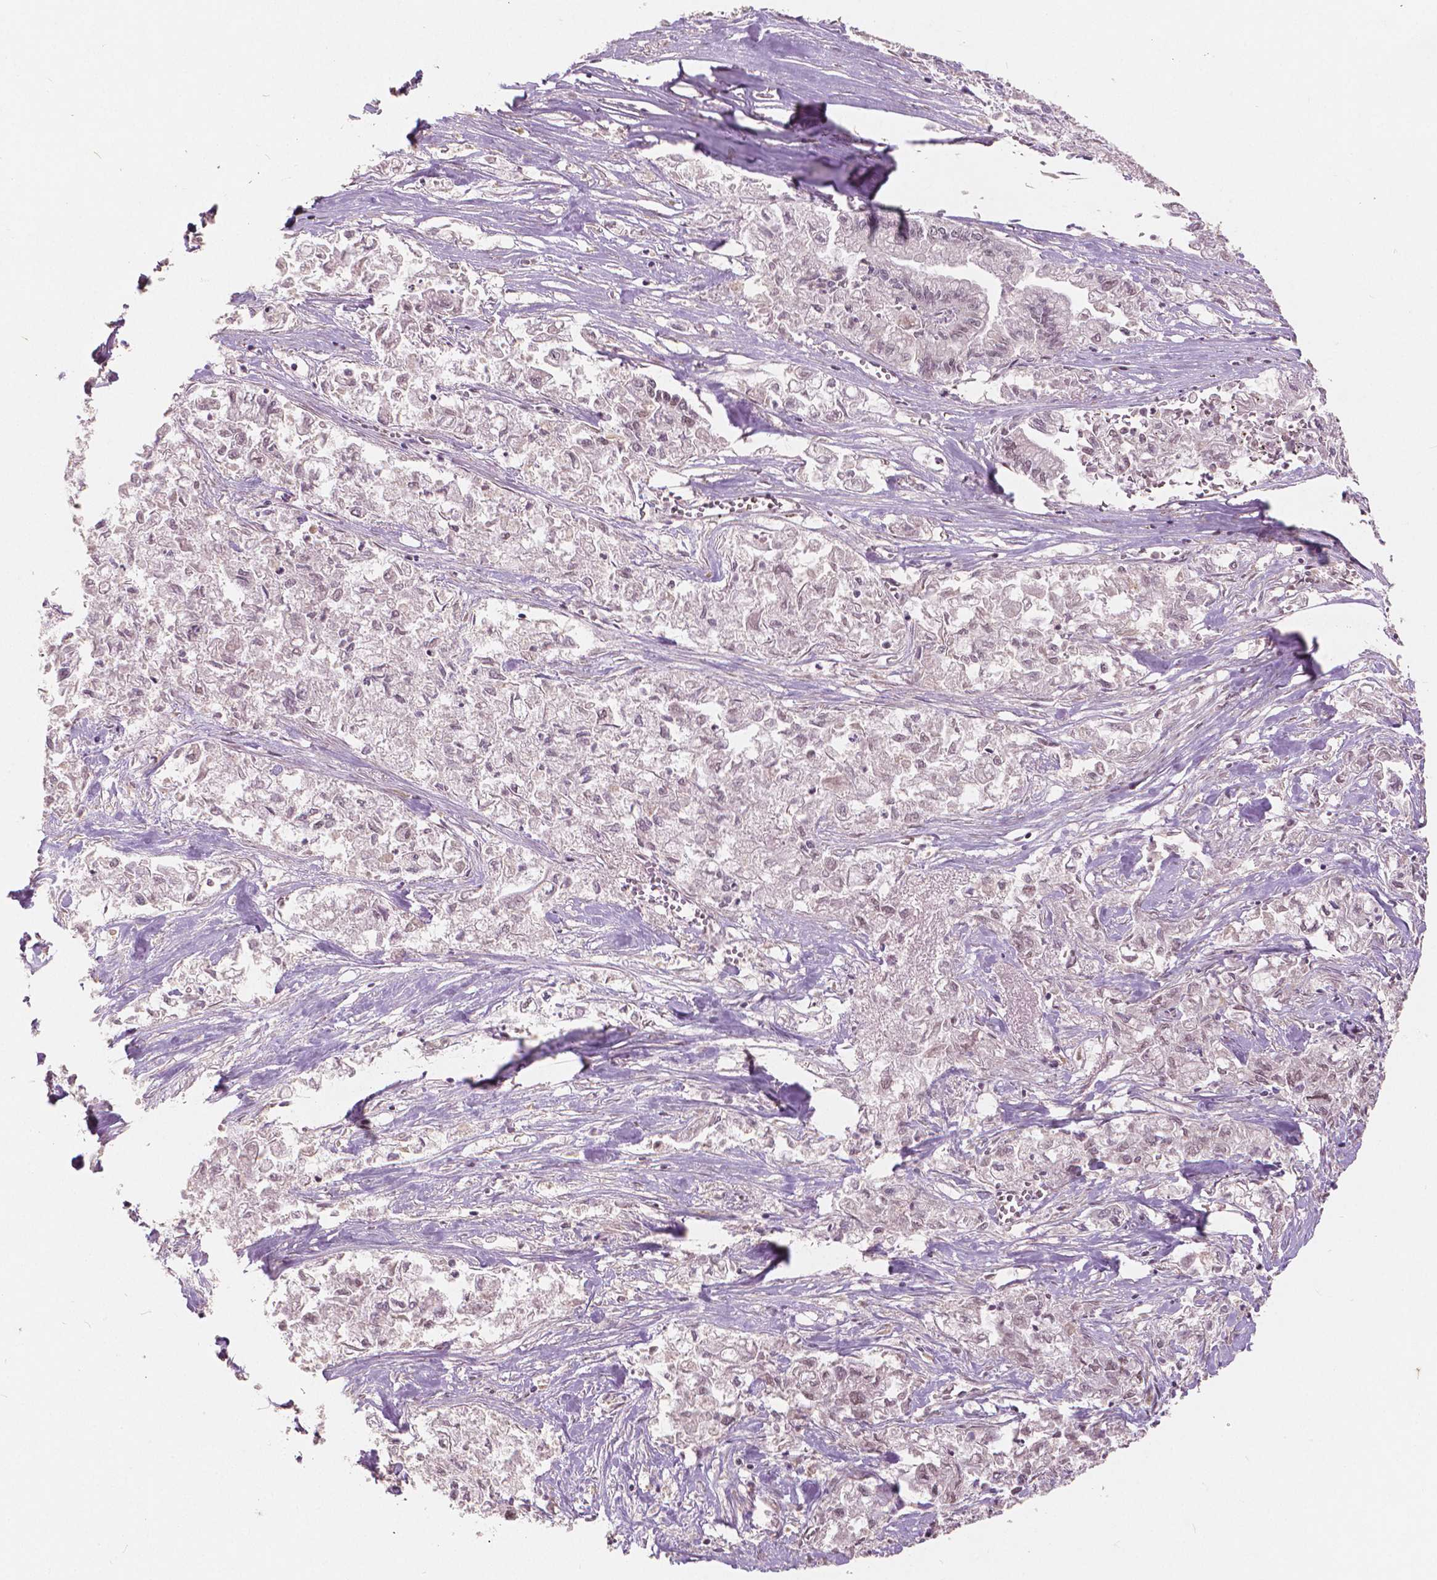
{"staining": {"intensity": "negative", "quantity": "none", "location": "none"}, "tissue": "pancreatic cancer", "cell_type": "Tumor cells", "image_type": "cancer", "snomed": [{"axis": "morphology", "description": "Adenocarcinoma, NOS"}, {"axis": "topography", "description": "Pancreas"}], "caption": "The micrograph exhibits no staining of tumor cells in pancreatic cancer. (Immunohistochemistry (ihc), brightfield microscopy, high magnification).", "gene": "NSD2", "patient": {"sex": "male", "age": 72}}